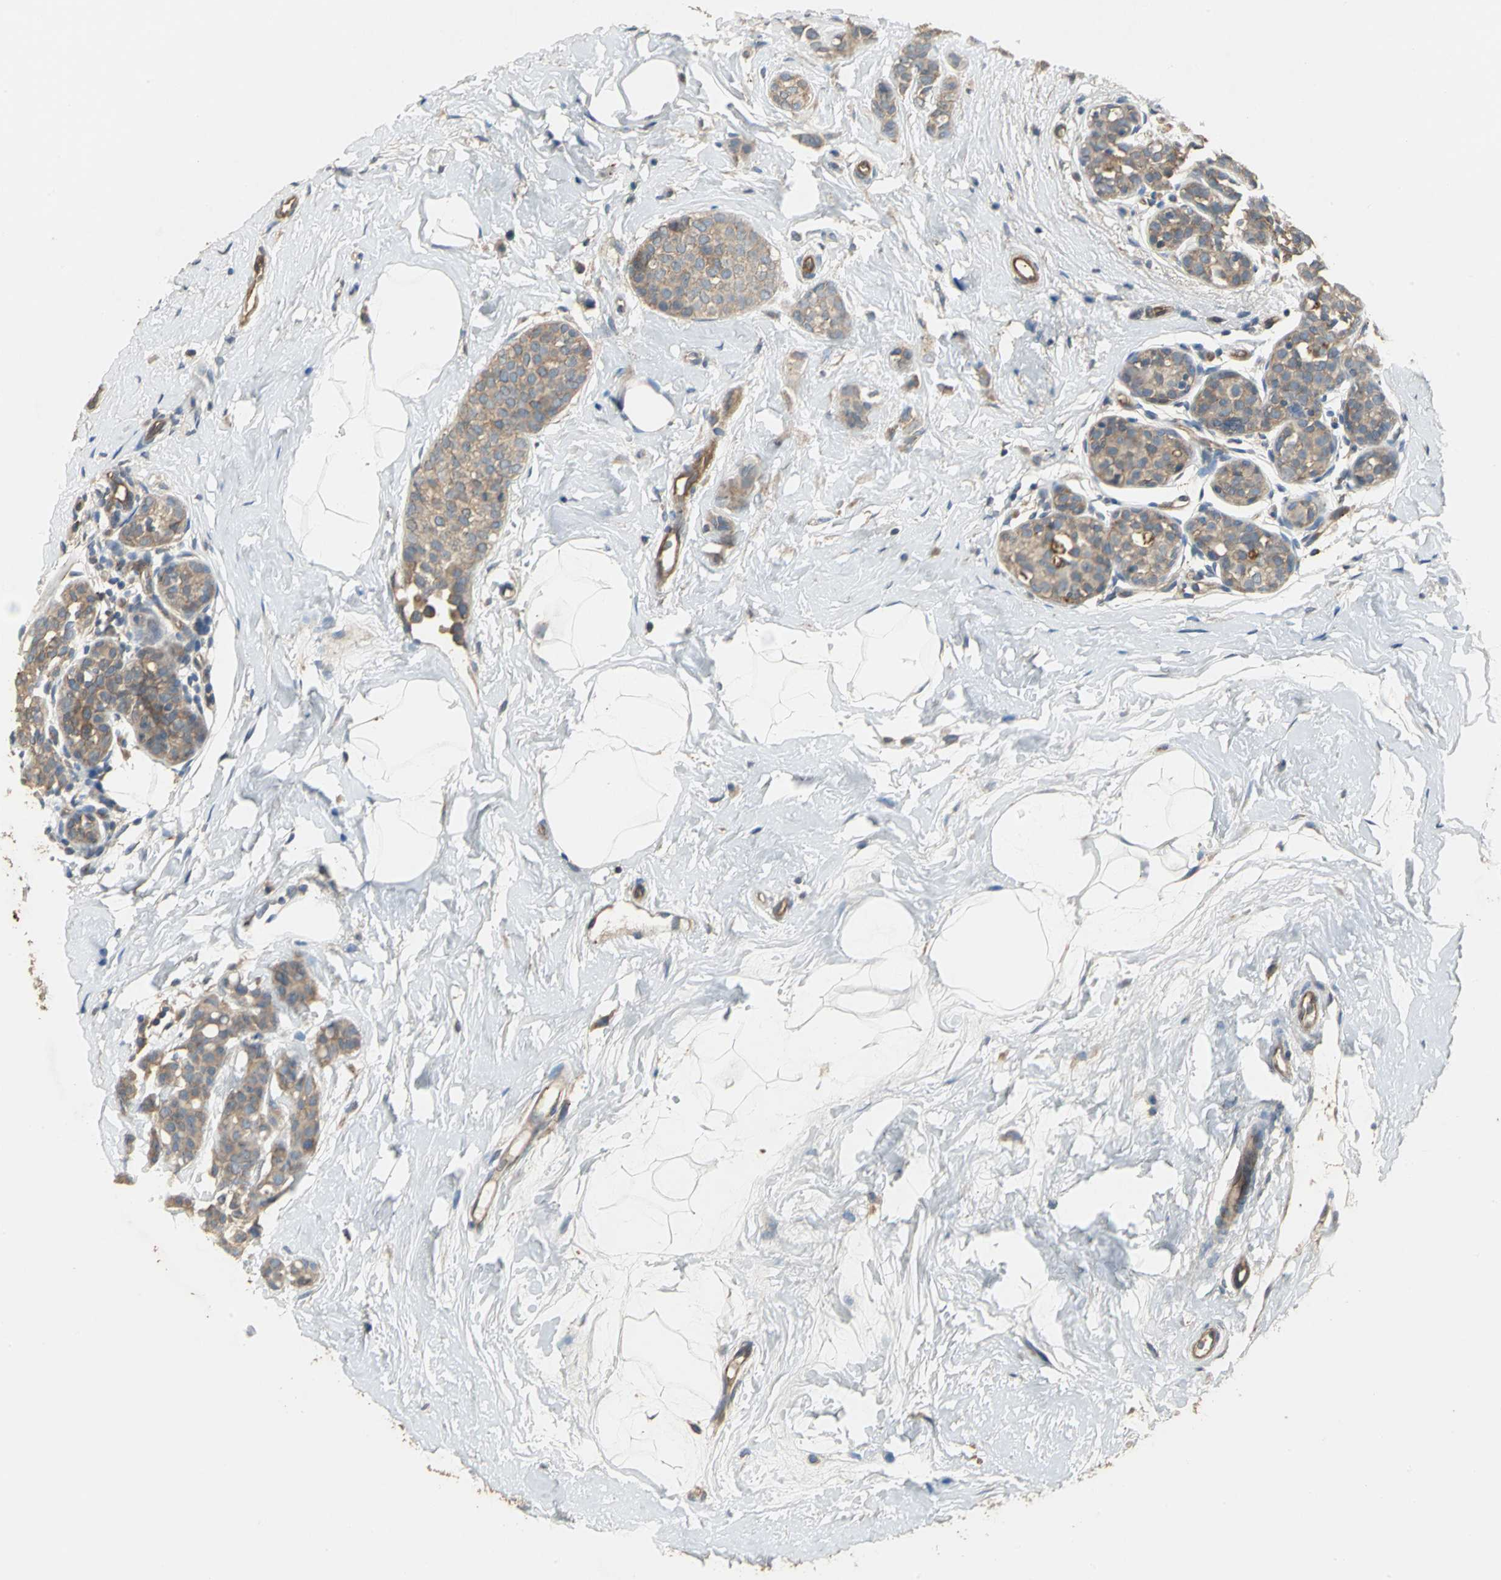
{"staining": {"intensity": "moderate", "quantity": ">75%", "location": "cytoplasmic/membranous"}, "tissue": "breast cancer", "cell_type": "Tumor cells", "image_type": "cancer", "snomed": [{"axis": "morphology", "description": "Lobular carcinoma, in situ"}, {"axis": "morphology", "description": "Lobular carcinoma"}, {"axis": "topography", "description": "Breast"}], "caption": "The histopathology image reveals a brown stain indicating the presence of a protein in the cytoplasmic/membranous of tumor cells in breast lobular carcinoma in situ.", "gene": "MET", "patient": {"sex": "female", "age": 41}}